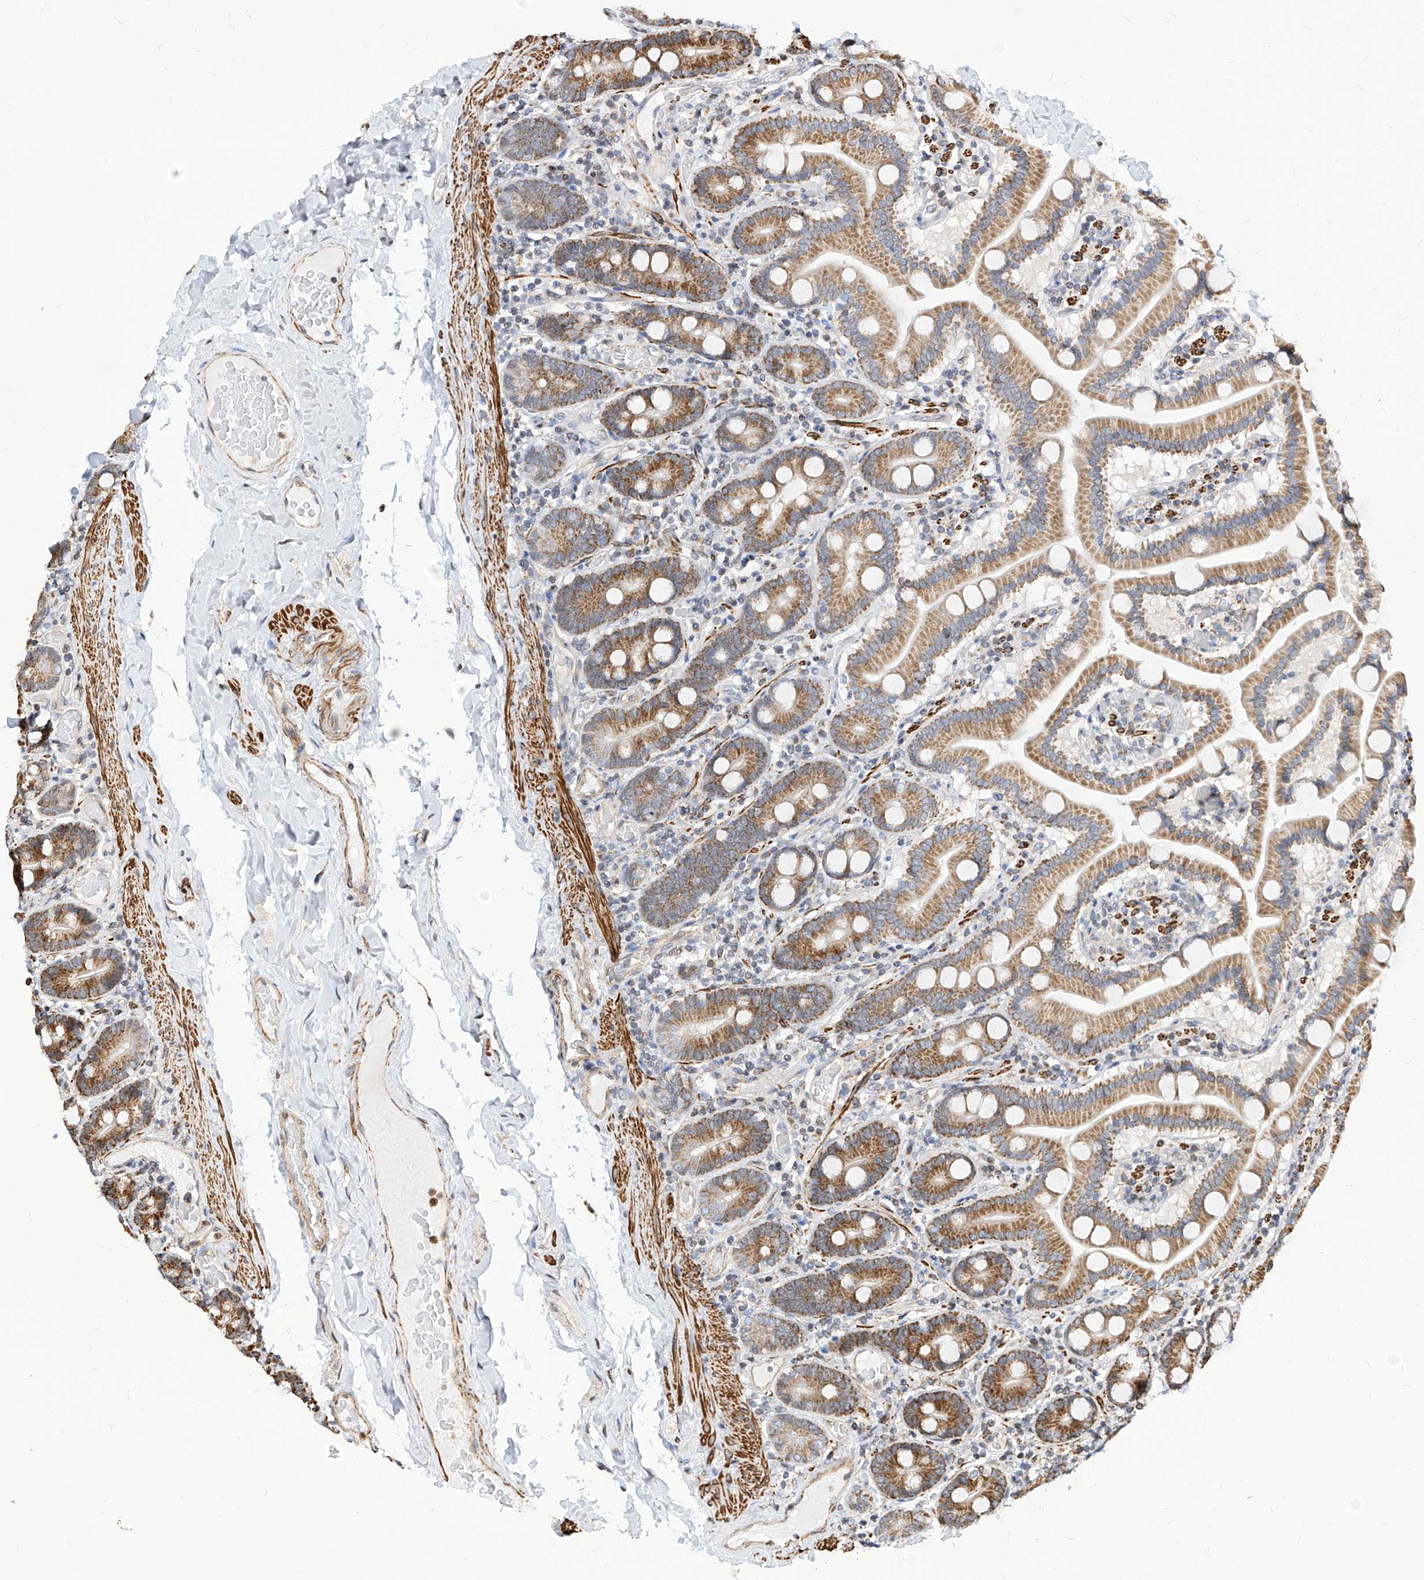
{"staining": {"intensity": "moderate", "quantity": ">75%", "location": "cytoplasmic/membranous"}, "tissue": "duodenum", "cell_type": "Glandular cells", "image_type": "normal", "snomed": [{"axis": "morphology", "description": "Normal tissue, NOS"}, {"axis": "topography", "description": "Duodenum"}], "caption": "Immunohistochemical staining of unremarkable human duodenum exhibits medium levels of moderate cytoplasmic/membranous positivity in about >75% of glandular cells.", "gene": "TTLL8", "patient": {"sex": "male", "age": 55}}